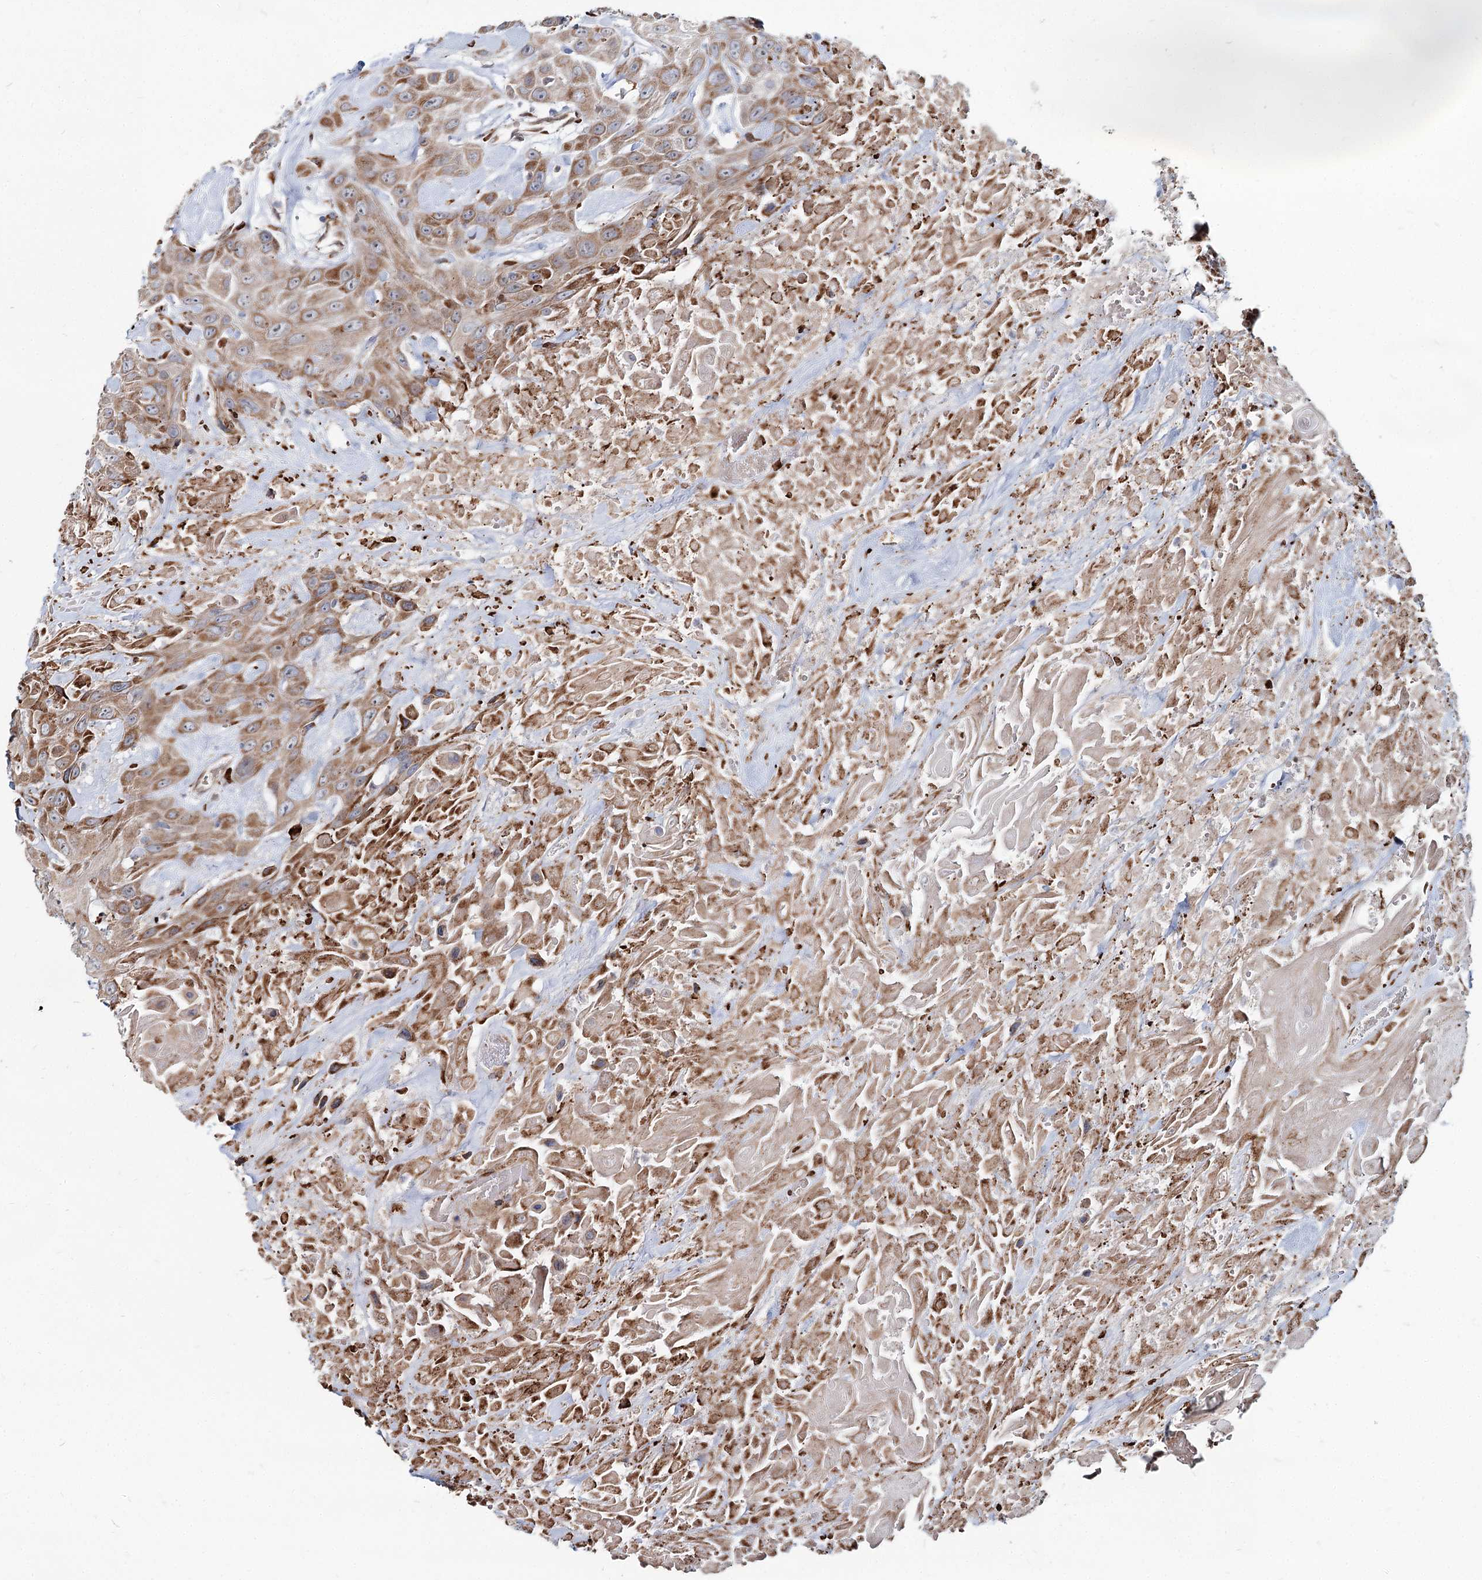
{"staining": {"intensity": "moderate", "quantity": ">75%", "location": "cytoplasmic/membranous"}, "tissue": "head and neck cancer", "cell_type": "Tumor cells", "image_type": "cancer", "snomed": [{"axis": "morphology", "description": "Squamous cell carcinoma, NOS"}, {"axis": "topography", "description": "Head-Neck"}], "caption": "IHC image of neoplastic tissue: human head and neck squamous cell carcinoma stained using immunohistochemistry demonstrates medium levels of moderate protein expression localized specifically in the cytoplasmic/membranous of tumor cells, appearing as a cytoplasmic/membranous brown color.", "gene": "SPART", "patient": {"sex": "male", "age": 81}}